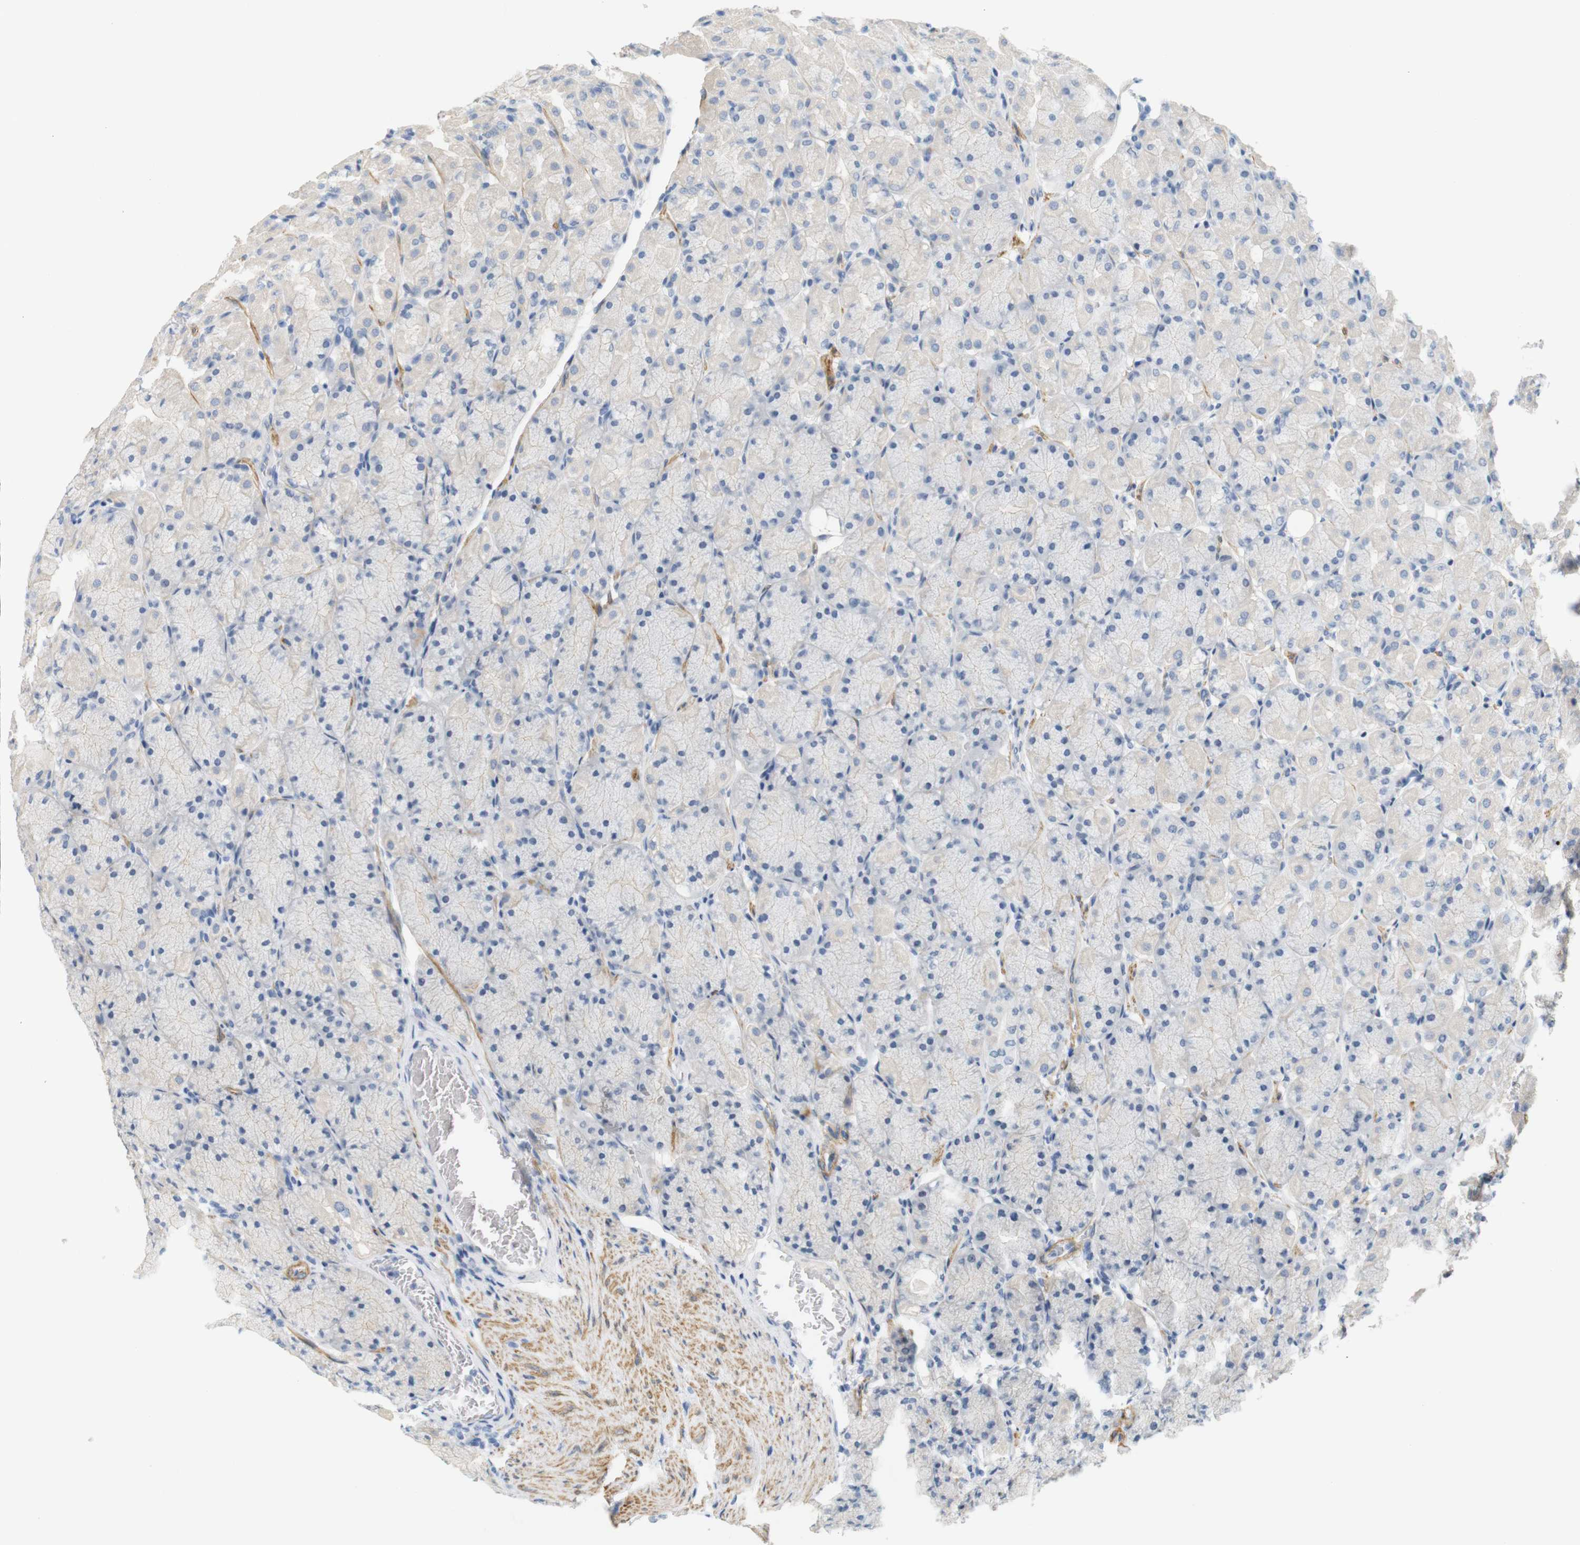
{"staining": {"intensity": "weak", "quantity": "25%-75%", "location": "cytoplasmic/membranous"}, "tissue": "stomach", "cell_type": "Glandular cells", "image_type": "normal", "snomed": [{"axis": "morphology", "description": "Normal tissue, NOS"}, {"axis": "topography", "description": "Stomach, upper"}], "caption": "Immunohistochemistry of benign stomach demonstrates low levels of weak cytoplasmic/membranous positivity in about 25%-75% of glandular cells.", "gene": "HRH2", "patient": {"sex": "female", "age": 56}}